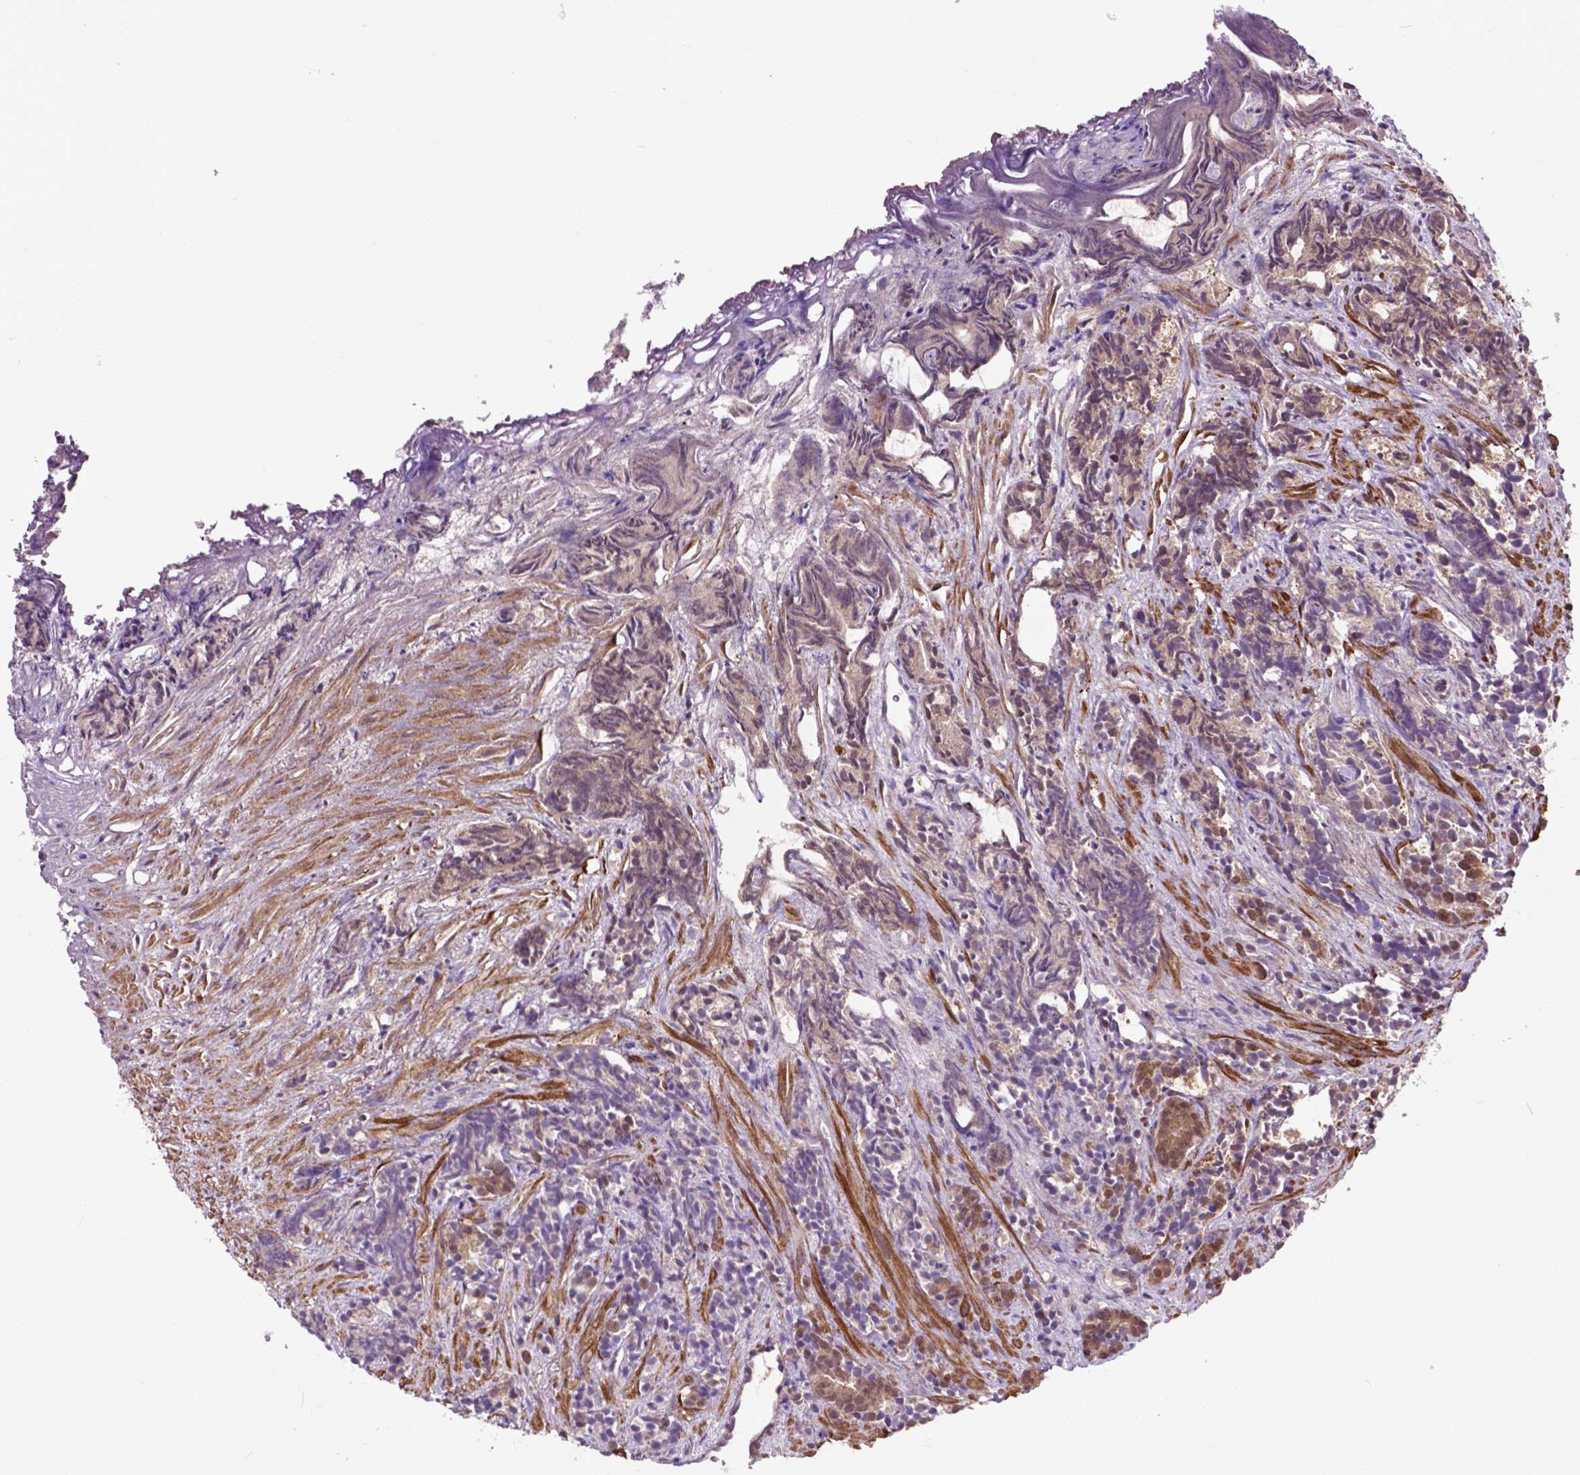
{"staining": {"intensity": "negative", "quantity": "none", "location": "none"}, "tissue": "prostate cancer", "cell_type": "Tumor cells", "image_type": "cancer", "snomed": [{"axis": "morphology", "description": "Adenocarcinoma, High grade"}, {"axis": "topography", "description": "Prostate"}], "caption": "A high-resolution image shows IHC staining of prostate adenocarcinoma (high-grade), which demonstrates no significant expression in tumor cells.", "gene": "OTUB1", "patient": {"sex": "male", "age": 84}}